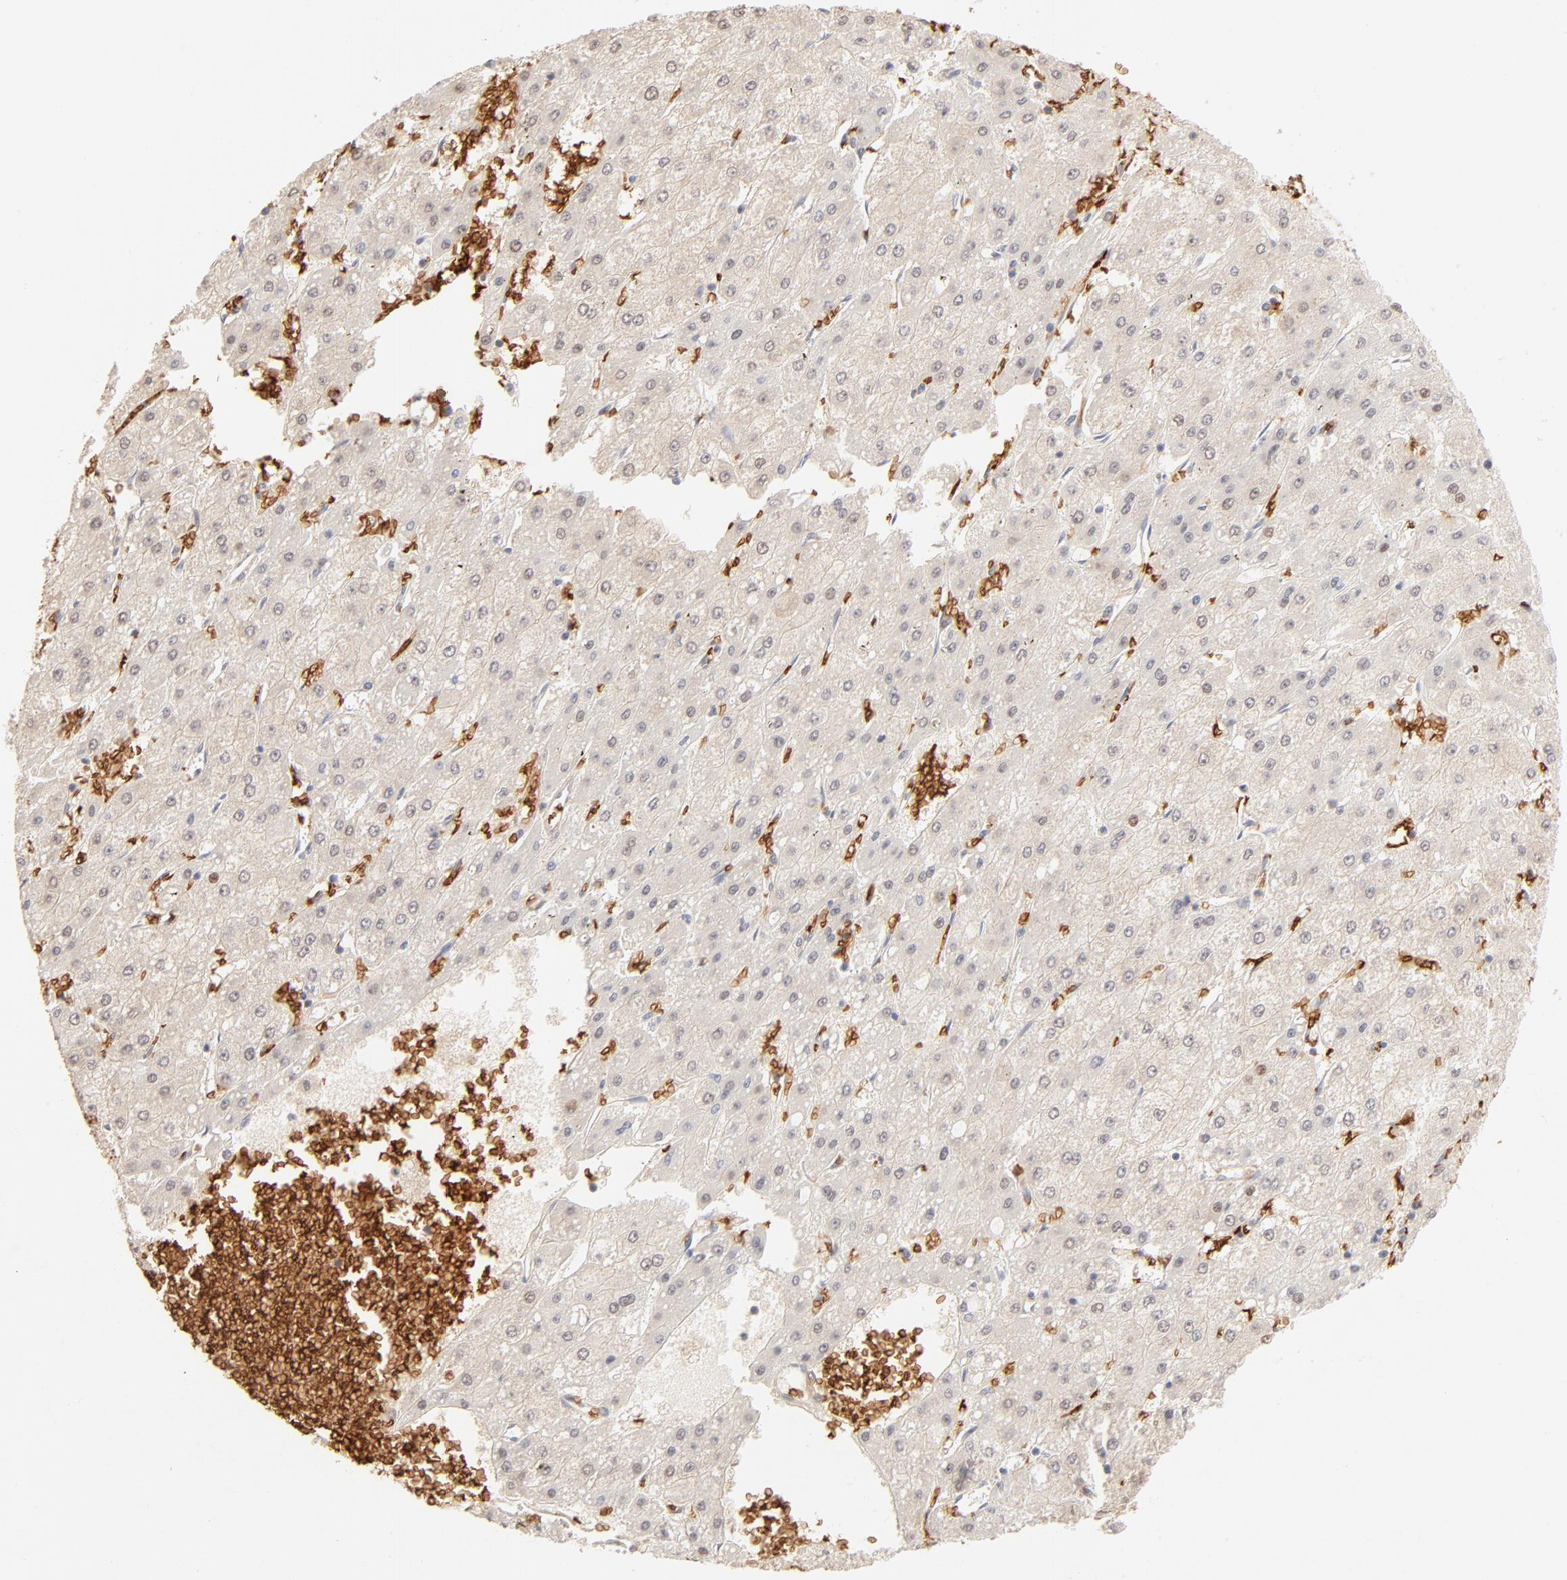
{"staining": {"intensity": "weak", "quantity": ">75%", "location": "cytoplasmic/membranous"}, "tissue": "liver cancer", "cell_type": "Tumor cells", "image_type": "cancer", "snomed": [{"axis": "morphology", "description": "Carcinoma, Hepatocellular, NOS"}, {"axis": "topography", "description": "Liver"}], "caption": "Weak cytoplasmic/membranous positivity for a protein is identified in approximately >75% of tumor cells of liver hepatocellular carcinoma using IHC.", "gene": "SPTB", "patient": {"sex": "female", "age": 52}}